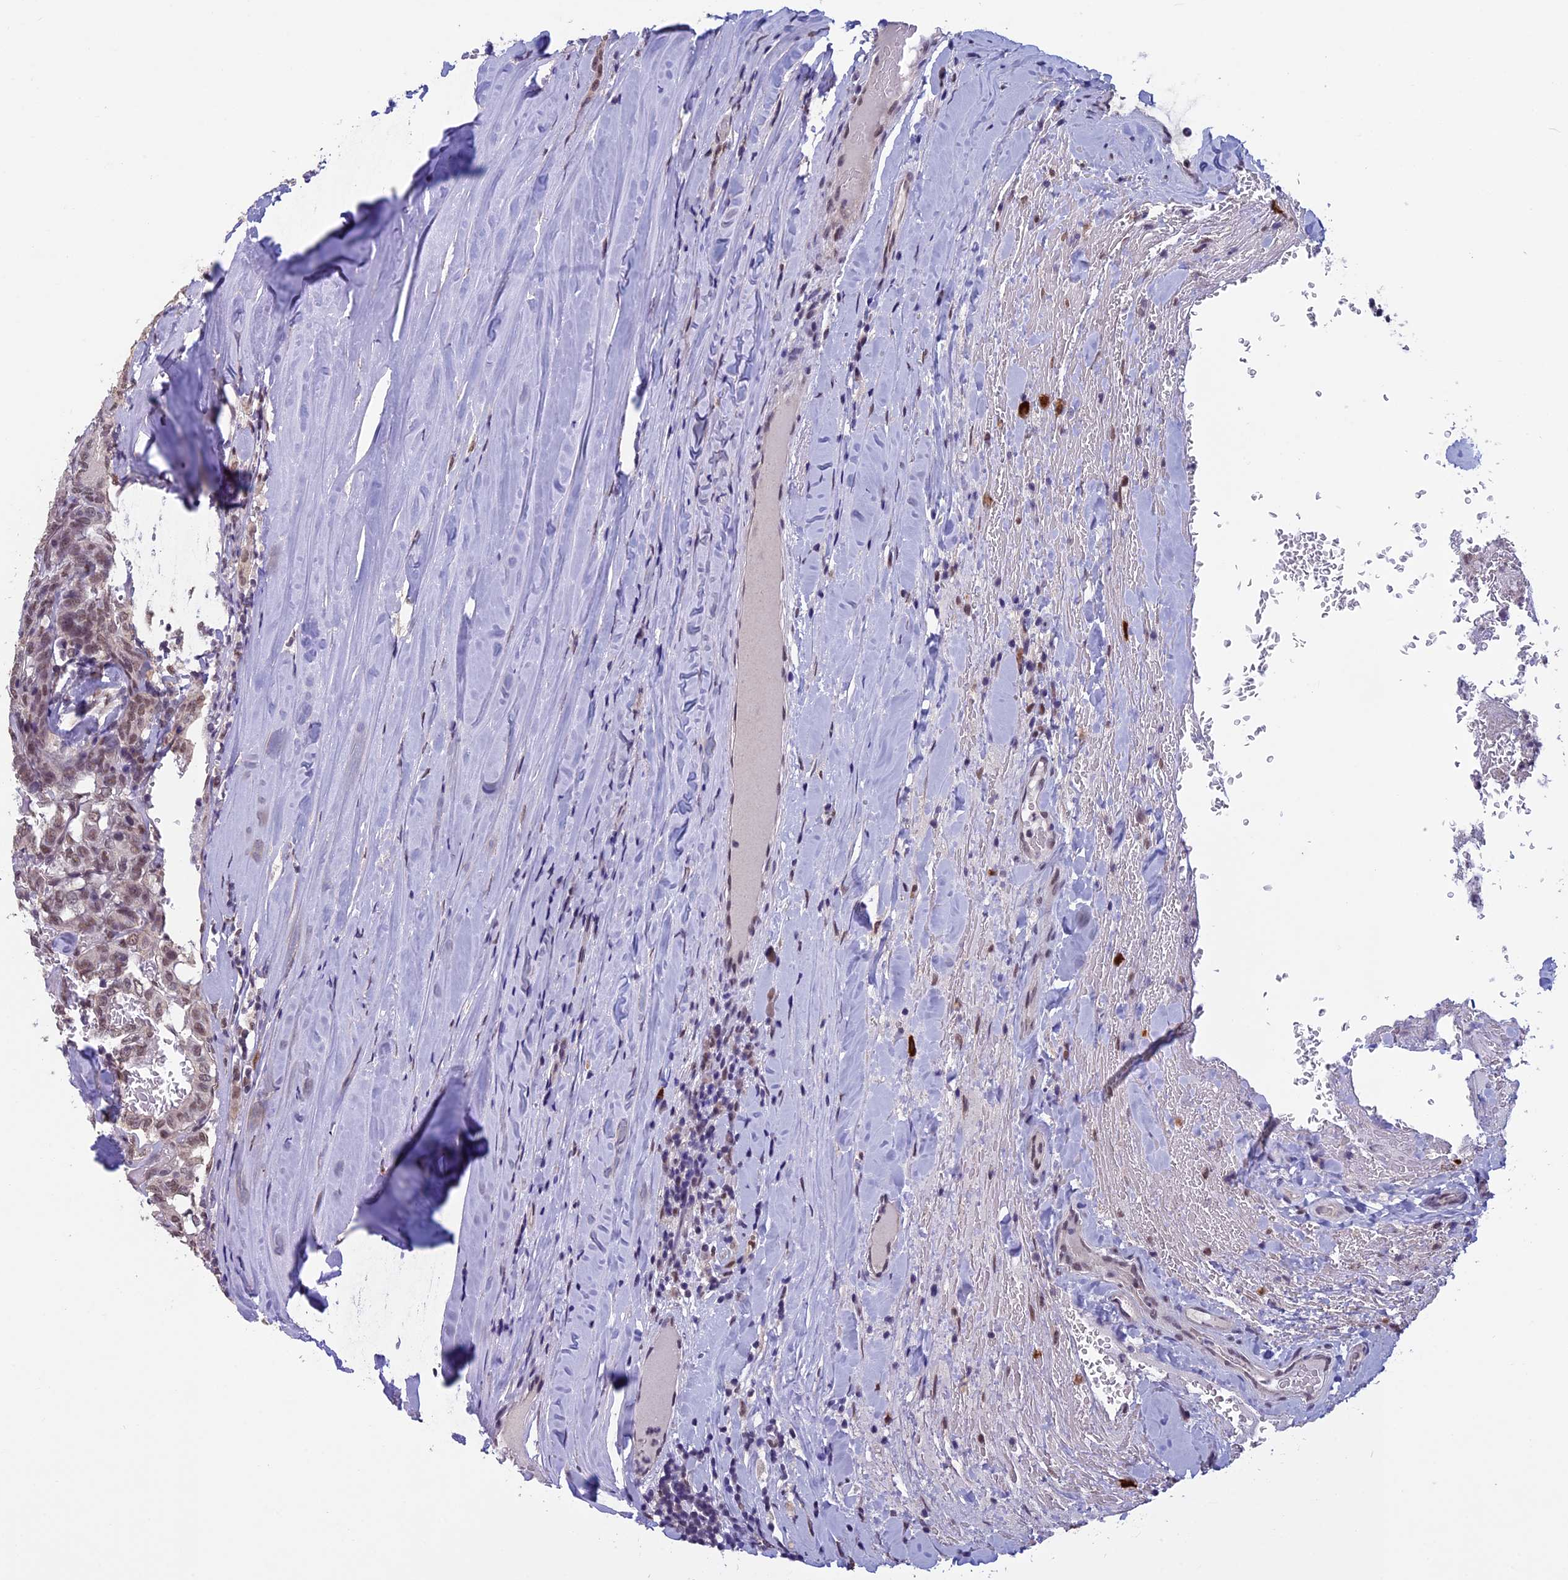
{"staining": {"intensity": "weak", "quantity": "25%-75%", "location": "nuclear"}, "tissue": "thyroid cancer", "cell_type": "Tumor cells", "image_type": "cancer", "snomed": [{"axis": "morphology", "description": "Papillary adenocarcinoma, NOS"}, {"axis": "topography", "description": "Thyroid gland"}], "caption": "Immunohistochemistry (IHC) micrograph of neoplastic tissue: thyroid cancer (papillary adenocarcinoma) stained using IHC displays low levels of weak protein expression localized specifically in the nuclear of tumor cells, appearing as a nuclear brown color.", "gene": "RNF40", "patient": {"sex": "female", "age": 72}}